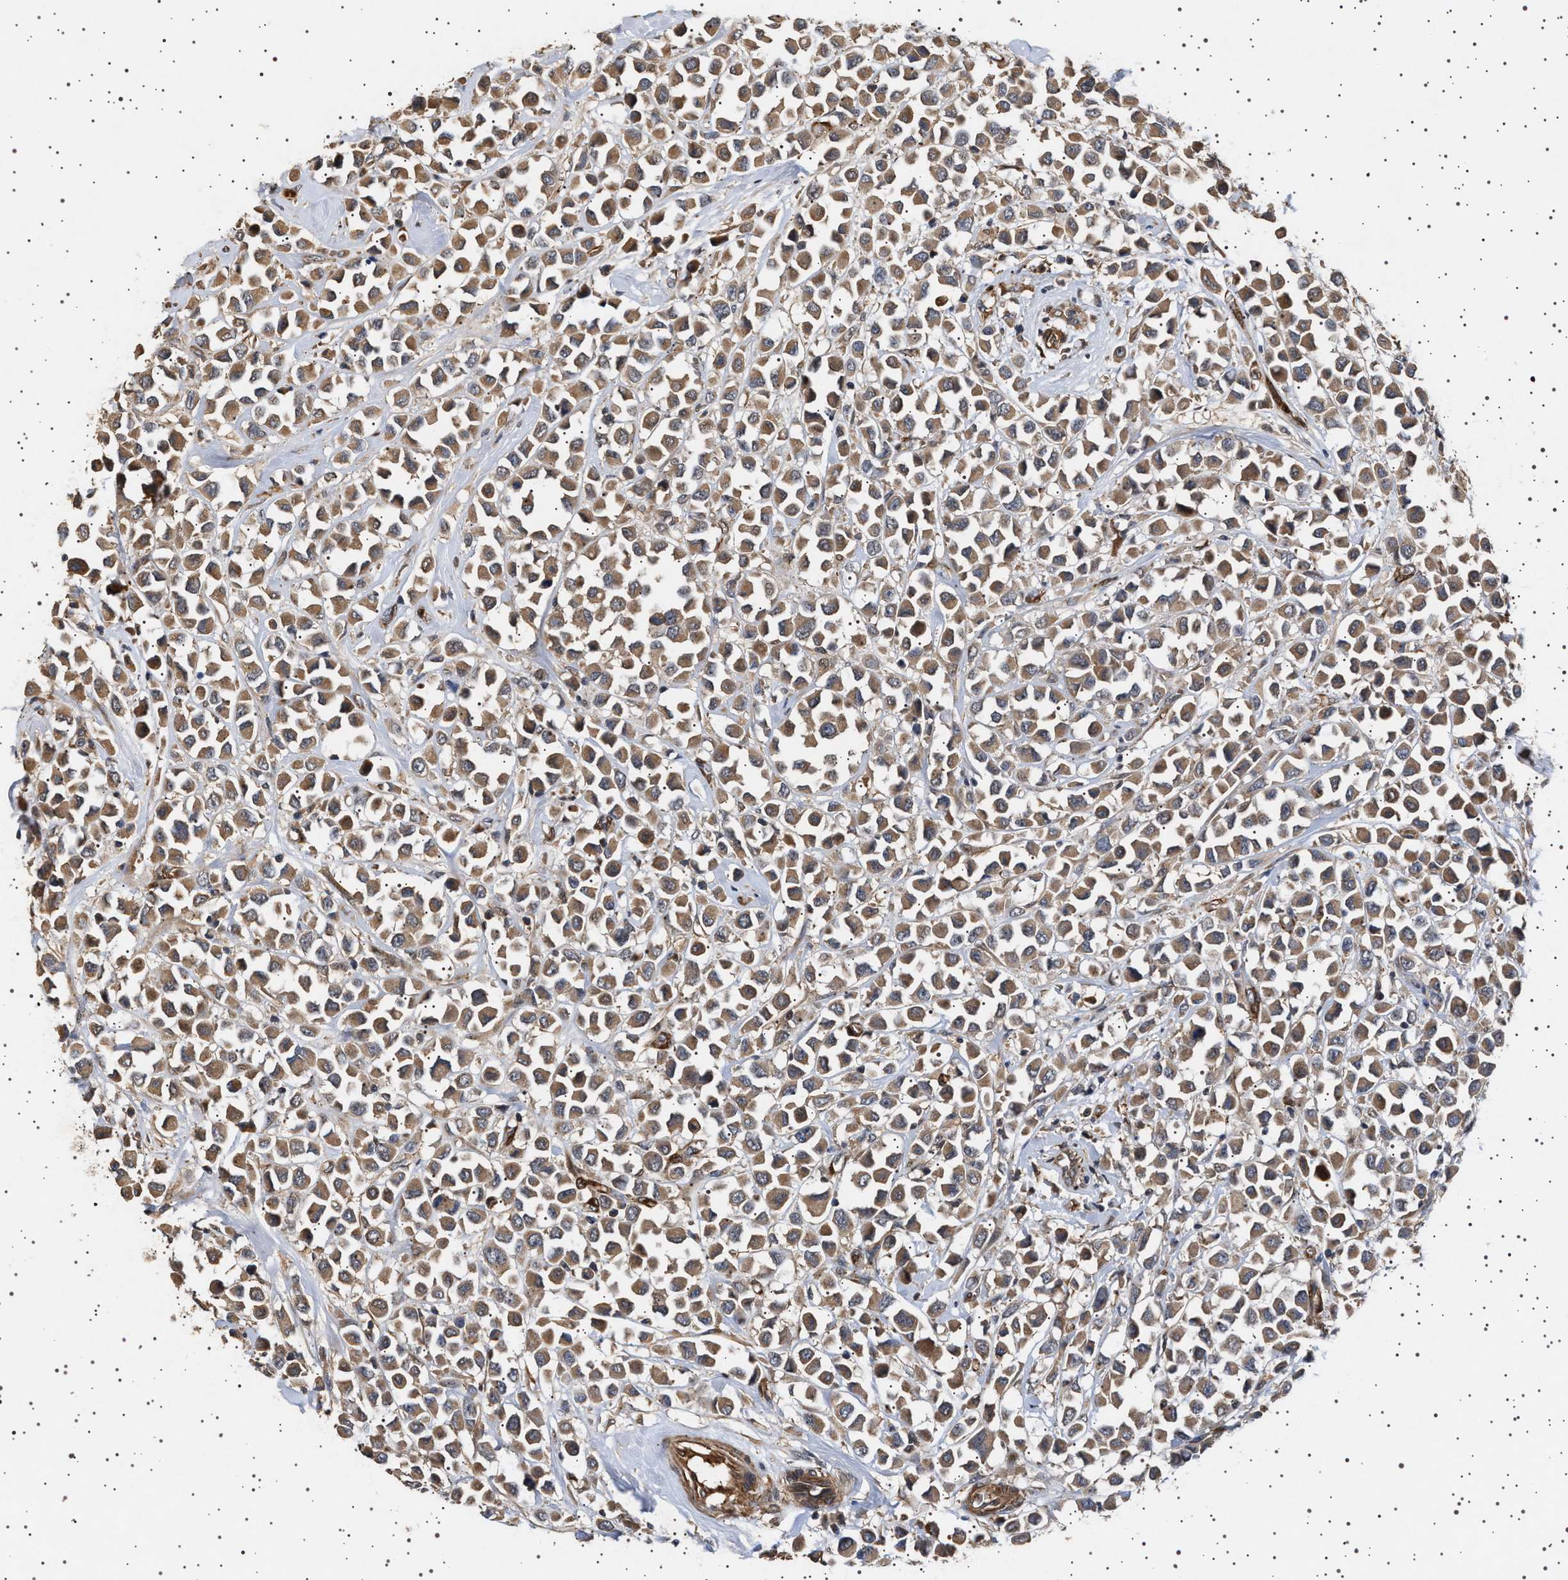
{"staining": {"intensity": "moderate", "quantity": ">75%", "location": "cytoplasmic/membranous"}, "tissue": "breast cancer", "cell_type": "Tumor cells", "image_type": "cancer", "snomed": [{"axis": "morphology", "description": "Duct carcinoma"}, {"axis": "topography", "description": "Breast"}], "caption": "Invasive ductal carcinoma (breast) stained with immunohistochemistry (IHC) reveals moderate cytoplasmic/membranous positivity in approximately >75% of tumor cells.", "gene": "GUCY1B1", "patient": {"sex": "female", "age": 61}}